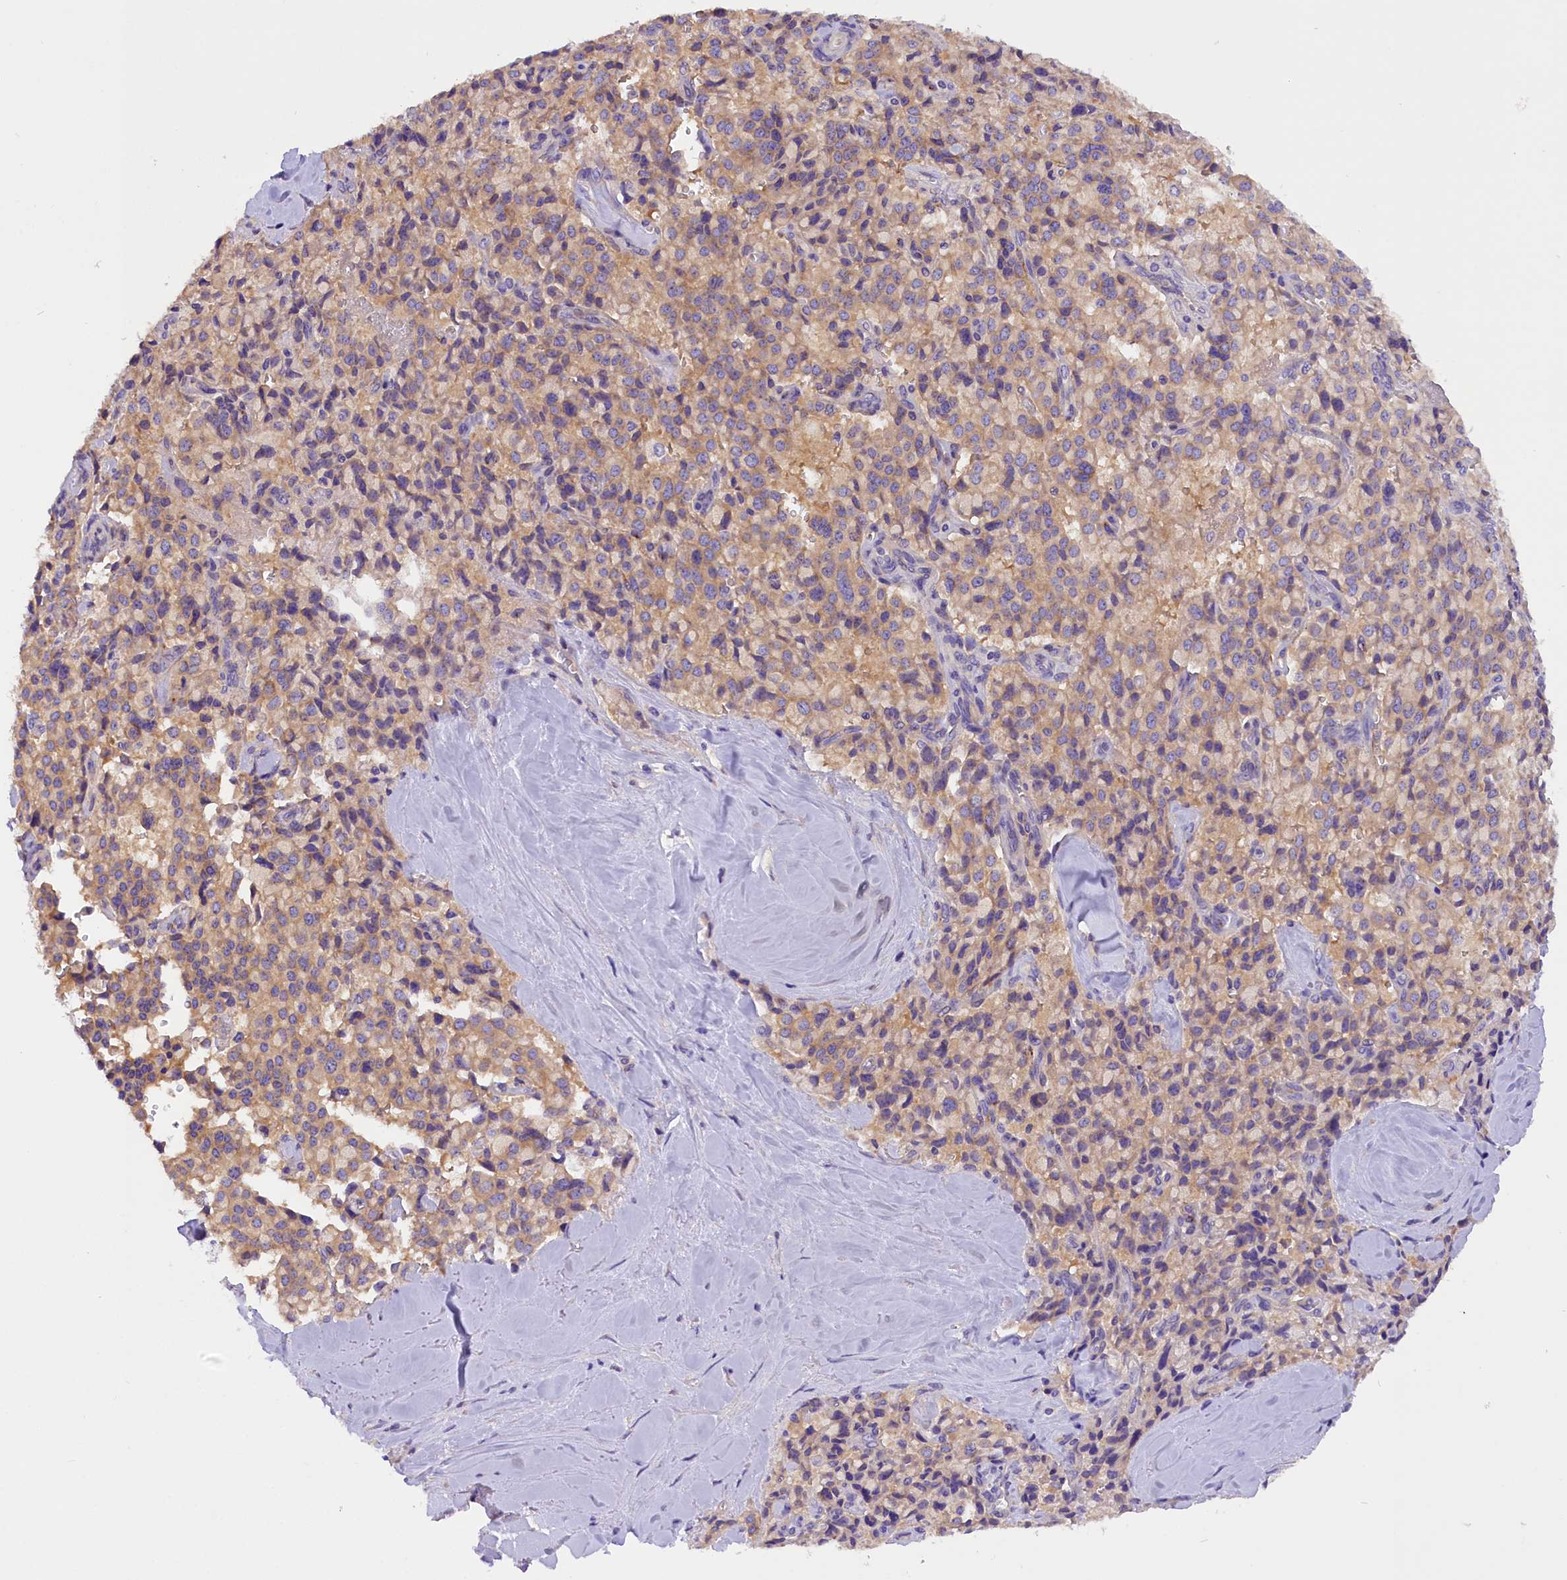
{"staining": {"intensity": "moderate", "quantity": "25%-75%", "location": "cytoplasmic/membranous"}, "tissue": "pancreatic cancer", "cell_type": "Tumor cells", "image_type": "cancer", "snomed": [{"axis": "morphology", "description": "Adenocarcinoma, NOS"}, {"axis": "topography", "description": "Pancreas"}], "caption": "Approximately 25%-75% of tumor cells in human pancreatic adenocarcinoma demonstrate moderate cytoplasmic/membranous protein positivity as visualized by brown immunohistochemical staining.", "gene": "AP3B2", "patient": {"sex": "male", "age": 65}}